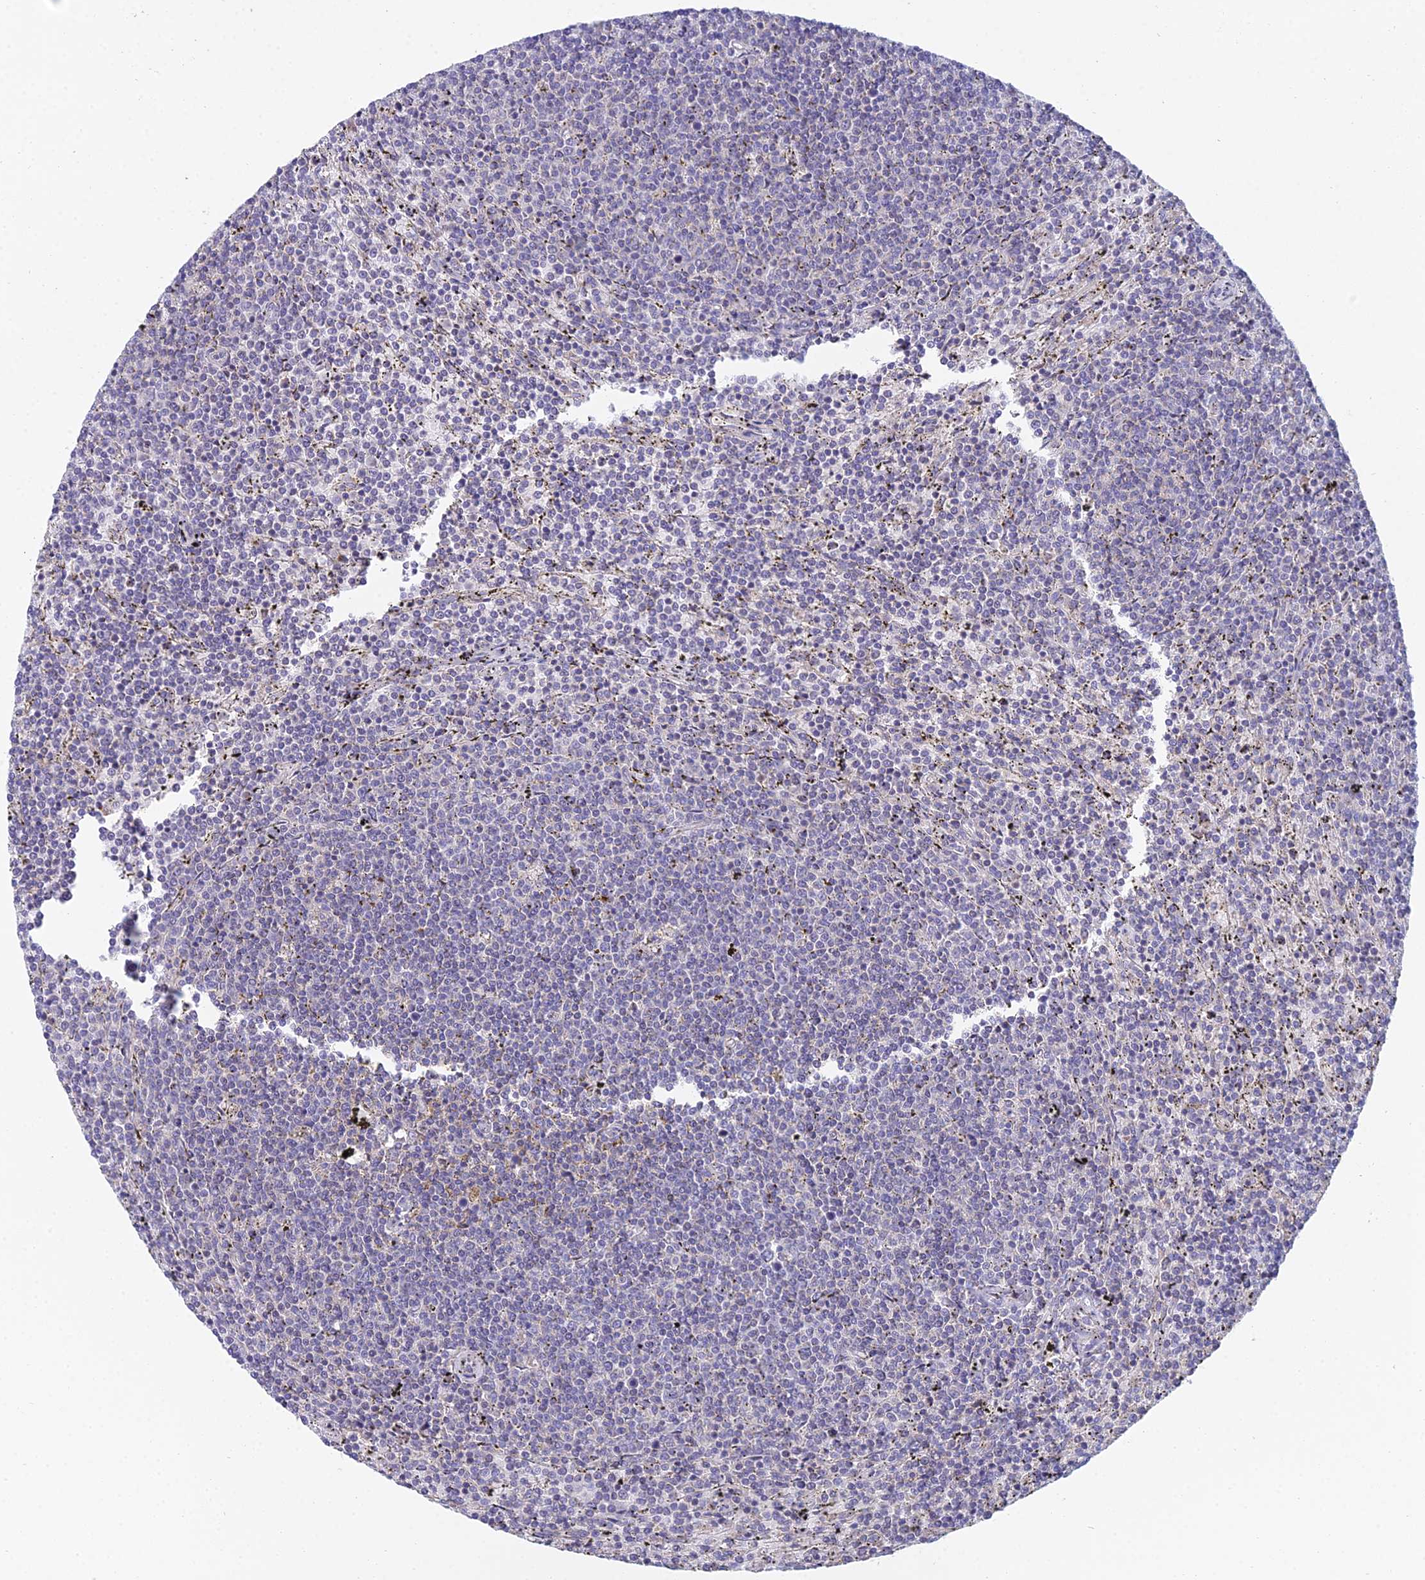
{"staining": {"intensity": "negative", "quantity": "none", "location": "none"}, "tissue": "lymphoma", "cell_type": "Tumor cells", "image_type": "cancer", "snomed": [{"axis": "morphology", "description": "Malignant lymphoma, non-Hodgkin's type, Low grade"}, {"axis": "topography", "description": "Spleen"}], "caption": "Immunohistochemistry image of human malignant lymphoma, non-Hodgkin's type (low-grade) stained for a protein (brown), which reveals no positivity in tumor cells.", "gene": "CFAP206", "patient": {"sex": "female", "age": 50}}